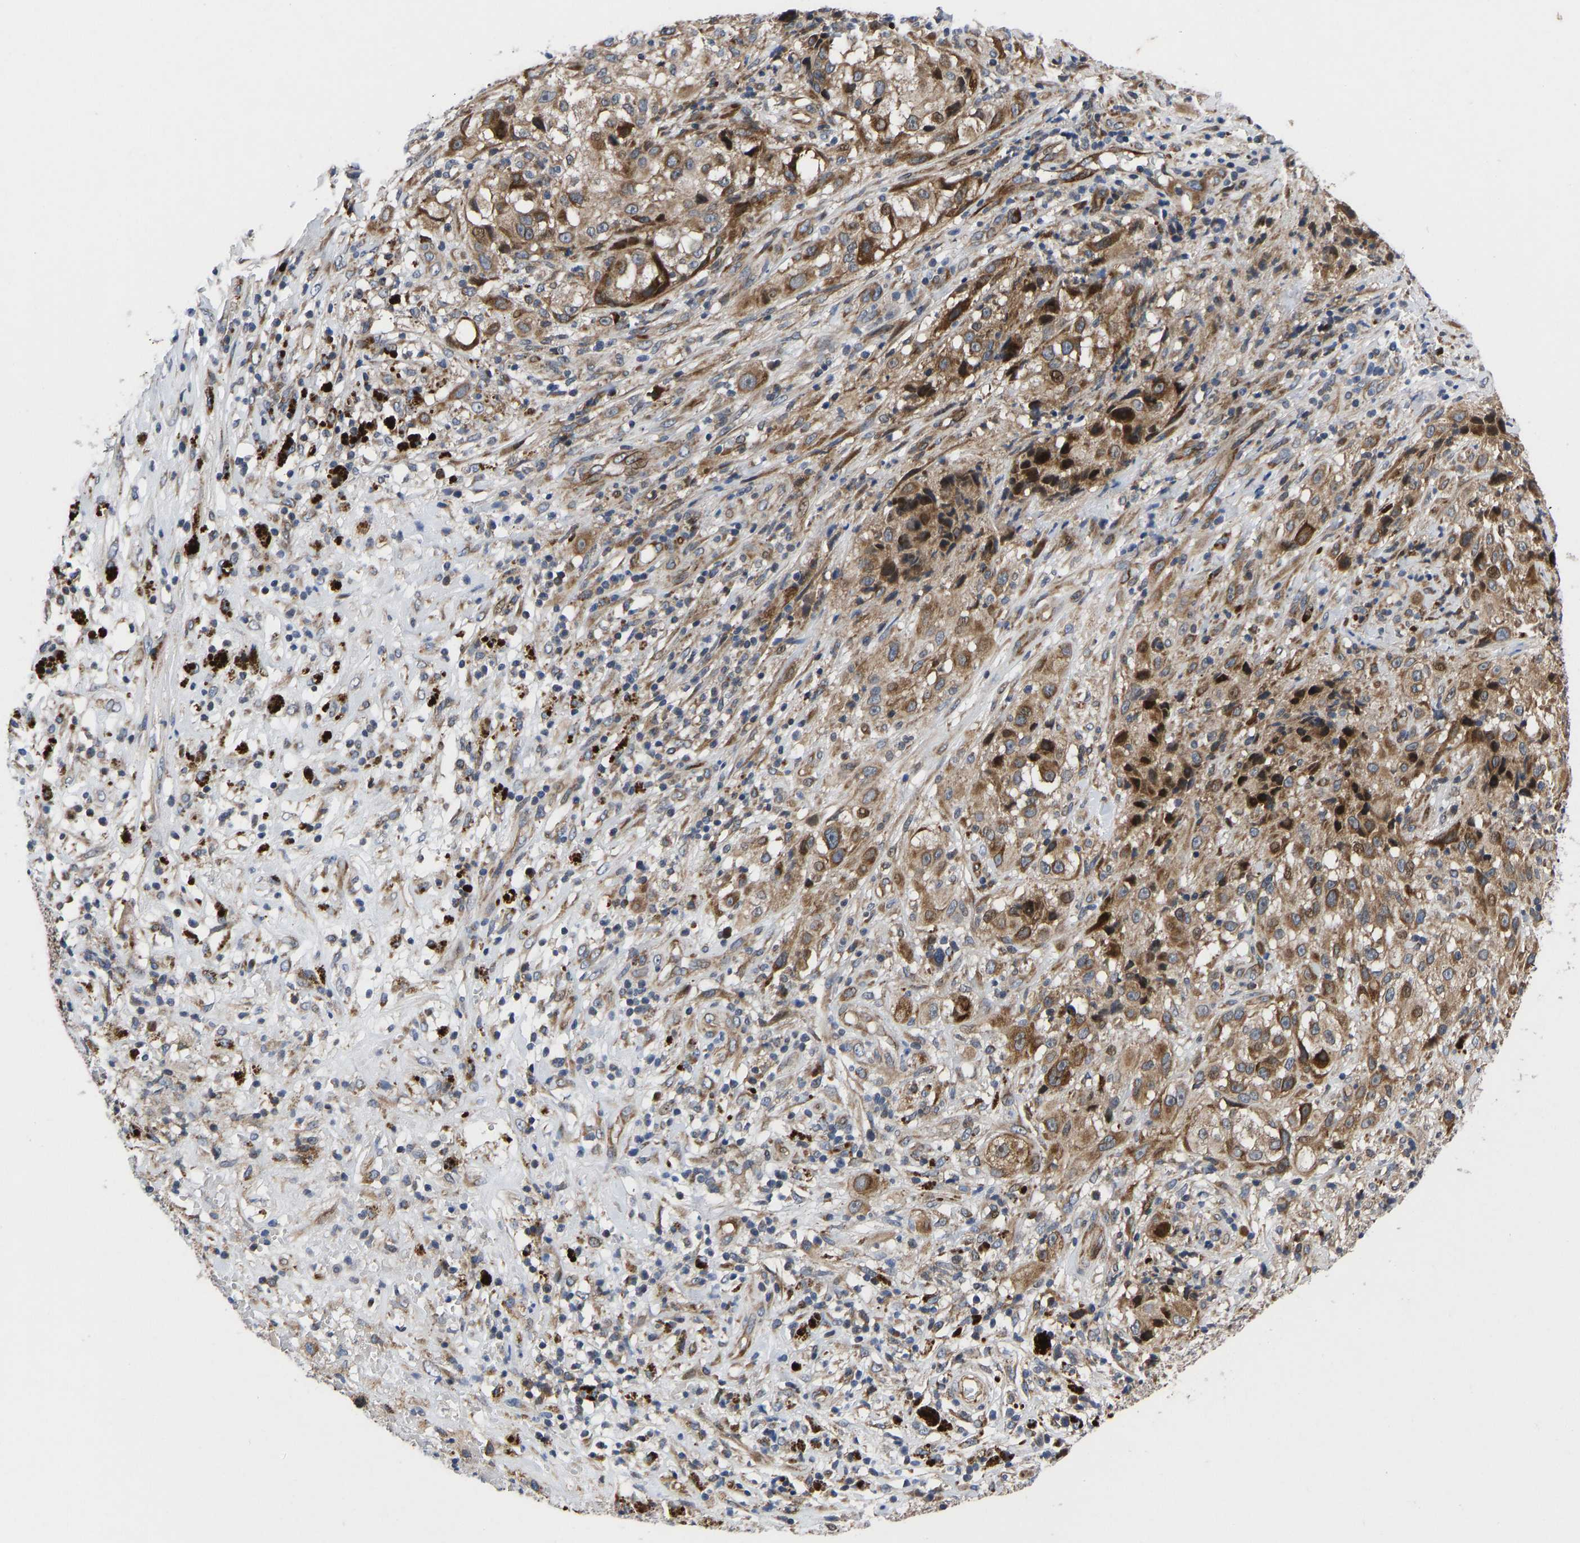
{"staining": {"intensity": "moderate", "quantity": ">75%", "location": "cytoplasmic/membranous"}, "tissue": "melanoma", "cell_type": "Tumor cells", "image_type": "cancer", "snomed": [{"axis": "morphology", "description": "Necrosis, NOS"}, {"axis": "morphology", "description": "Malignant melanoma, NOS"}, {"axis": "topography", "description": "Skin"}], "caption": "This is an image of immunohistochemistry staining of melanoma, which shows moderate expression in the cytoplasmic/membranous of tumor cells.", "gene": "TMEM38B", "patient": {"sex": "female", "age": 87}}